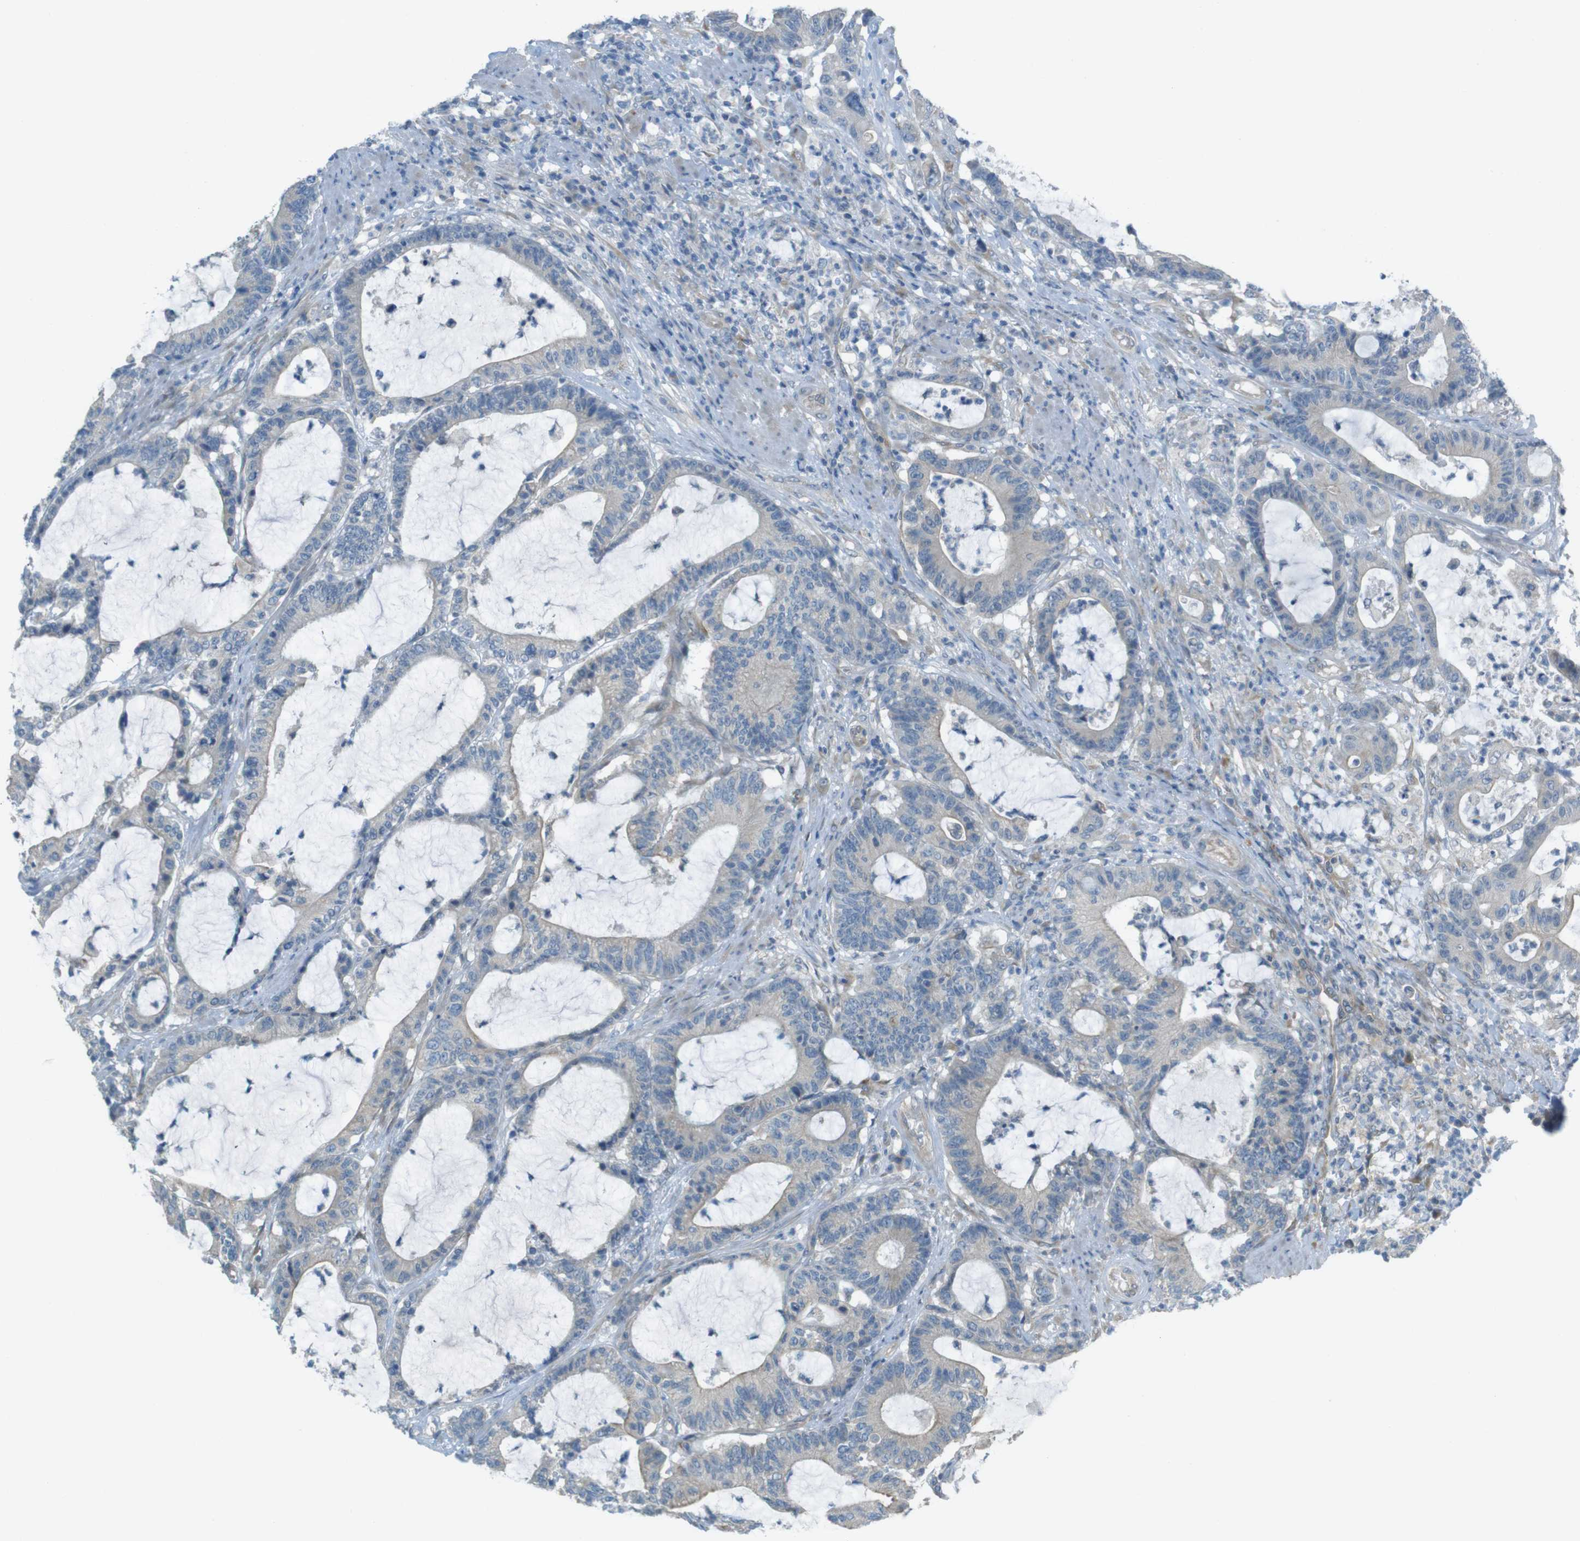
{"staining": {"intensity": "negative", "quantity": "none", "location": "none"}, "tissue": "colorectal cancer", "cell_type": "Tumor cells", "image_type": "cancer", "snomed": [{"axis": "morphology", "description": "Adenocarcinoma, NOS"}, {"axis": "topography", "description": "Colon"}], "caption": "Colorectal cancer was stained to show a protein in brown. There is no significant expression in tumor cells. Brightfield microscopy of immunohistochemistry (IHC) stained with DAB (3,3'-diaminobenzidine) (brown) and hematoxylin (blue), captured at high magnification.", "gene": "TMEM41B", "patient": {"sex": "female", "age": 84}}